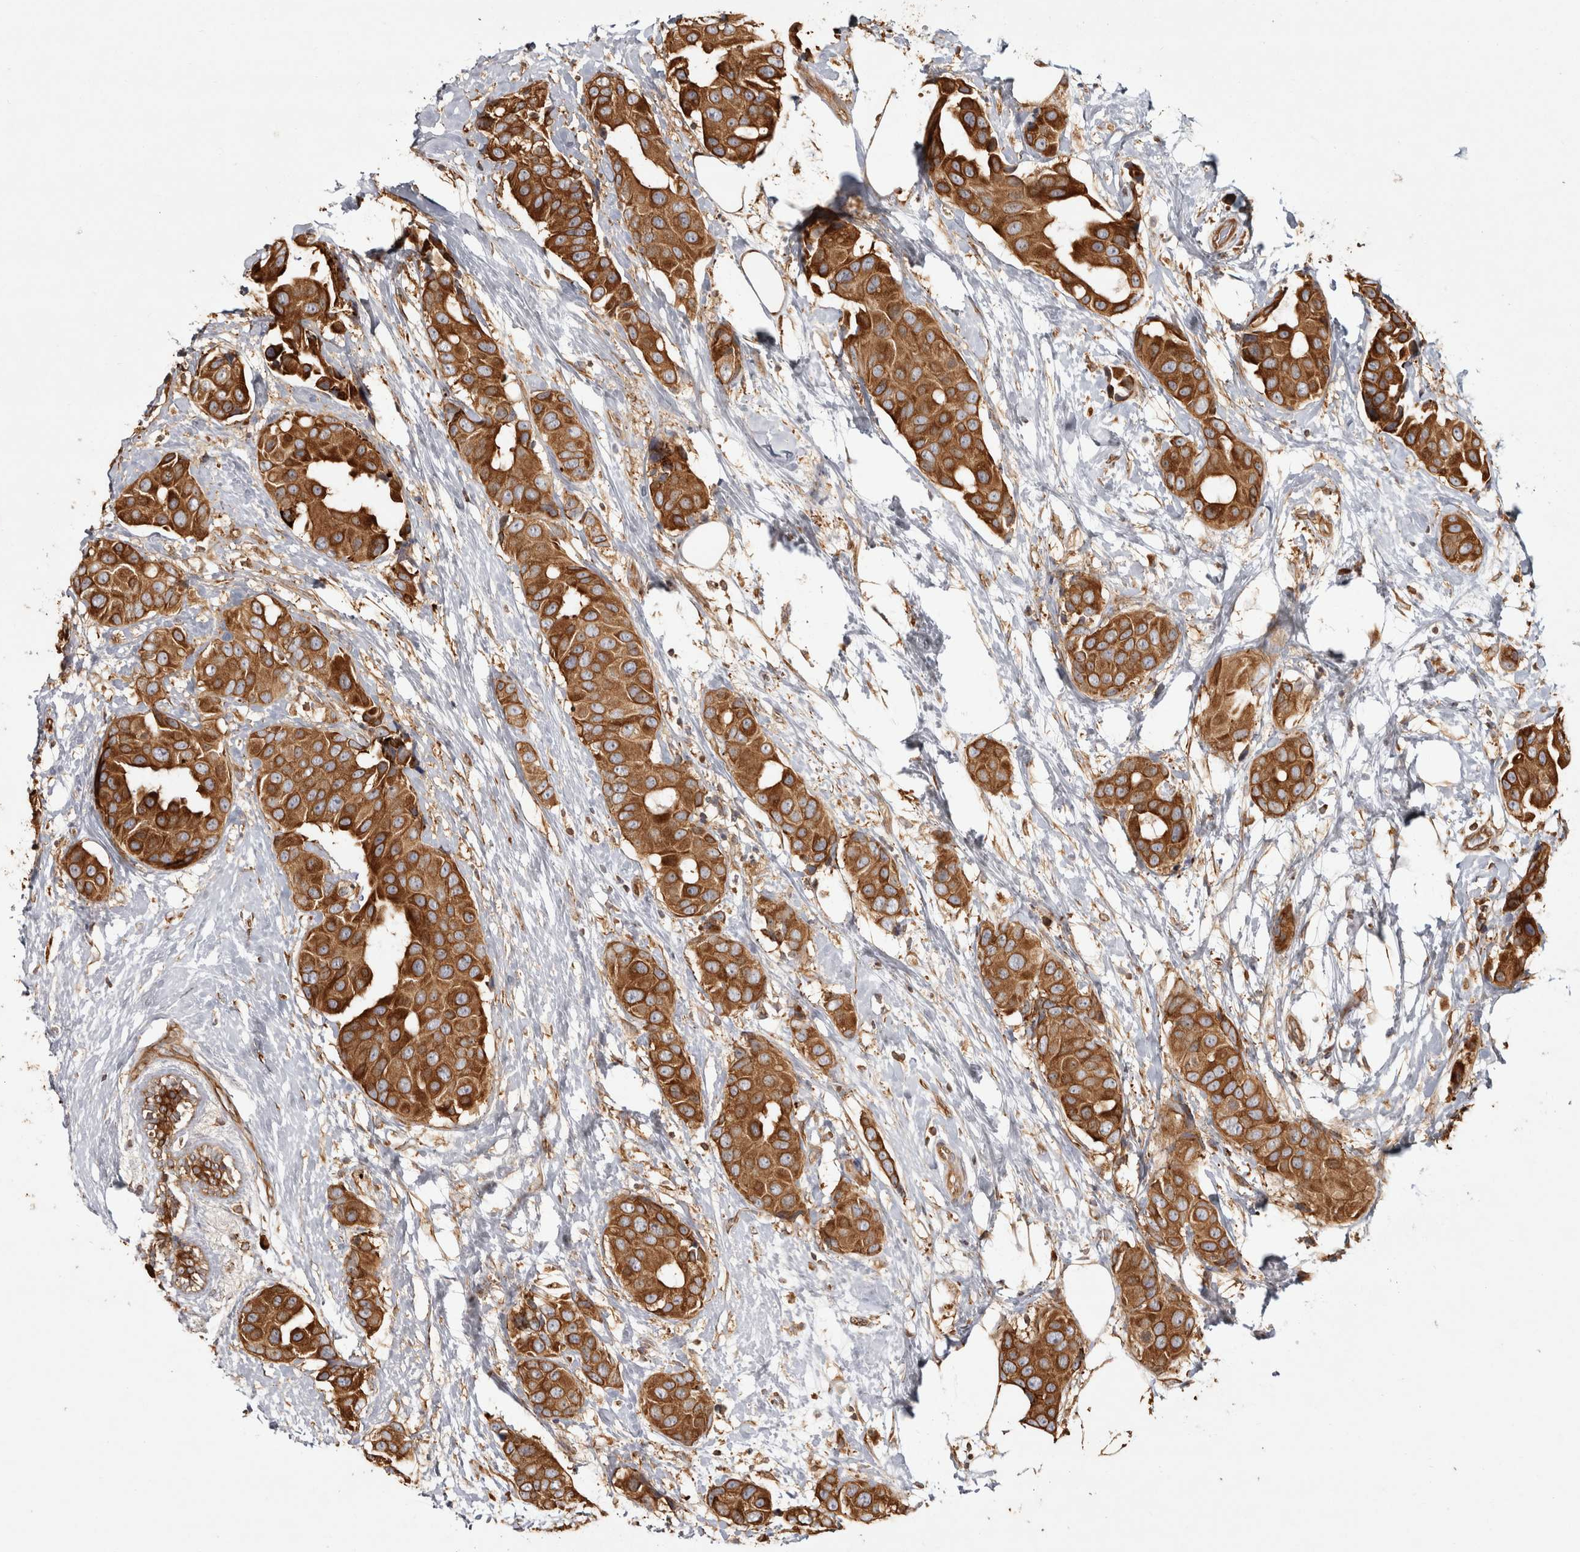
{"staining": {"intensity": "strong", "quantity": ">75%", "location": "cytoplasmic/membranous"}, "tissue": "breast cancer", "cell_type": "Tumor cells", "image_type": "cancer", "snomed": [{"axis": "morphology", "description": "Normal tissue, NOS"}, {"axis": "morphology", "description": "Duct carcinoma"}, {"axis": "topography", "description": "Breast"}], "caption": "An IHC micrograph of tumor tissue is shown. Protein staining in brown labels strong cytoplasmic/membranous positivity in breast infiltrating ductal carcinoma within tumor cells. Immunohistochemistry stains the protein of interest in brown and the nuclei are stained blue.", "gene": "CAMSAP2", "patient": {"sex": "female", "age": 39}}